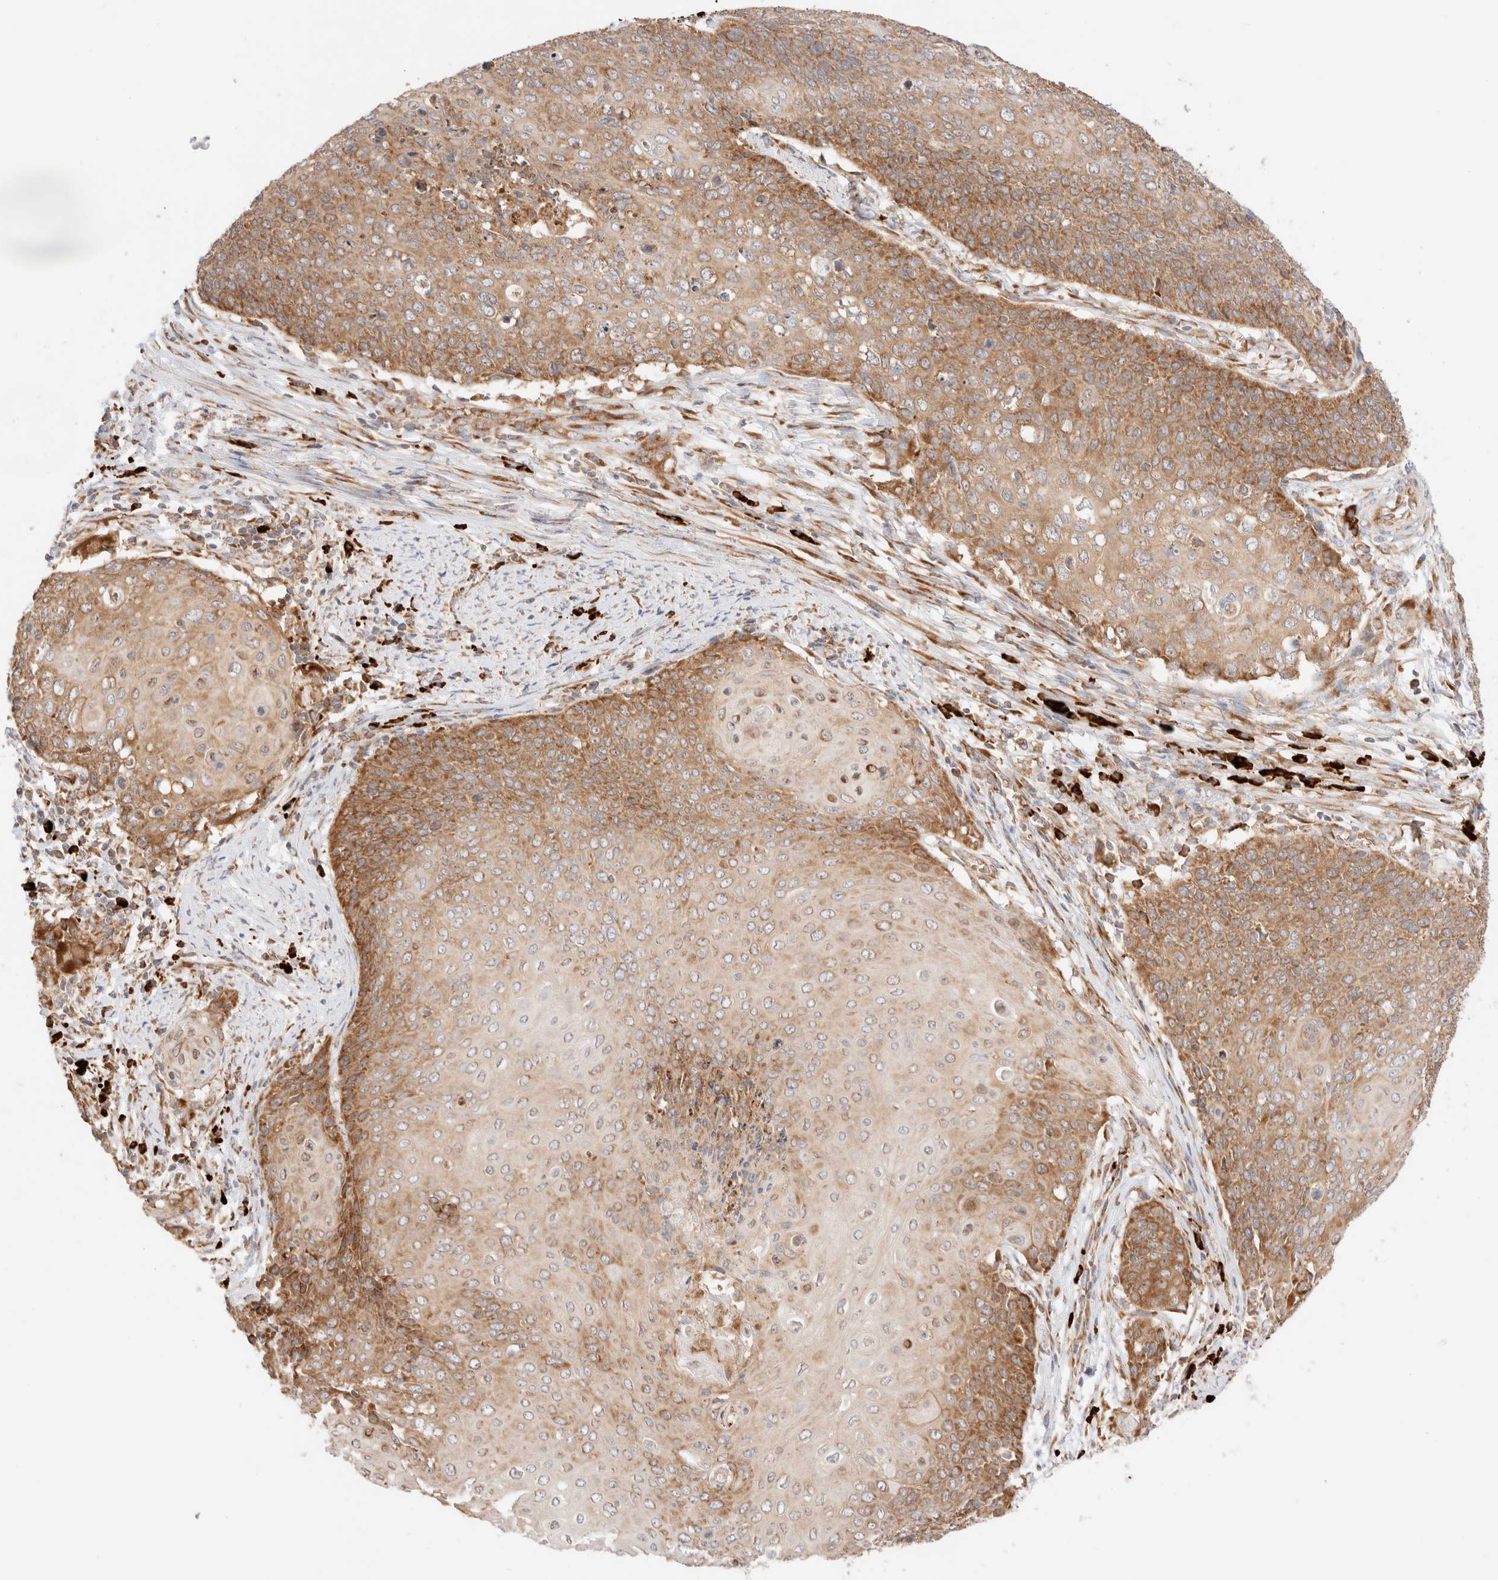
{"staining": {"intensity": "moderate", "quantity": ">75%", "location": "cytoplasmic/membranous"}, "tissue": "cervical cancer", "cell_type": "Tumor cells", "image_type": "cancer", "snomed": [{"axis": "morphology", "description": "Squamous cell carcinoma, NOS"}, {"axis": "topography", "description": "Cervix"}], "caption": "Cervical cancer stained with immunohistochemistry (IHC) shows moderate cytoplasmic/membranous expression in about >75% of tumor cells.", "gene": "UTS2B", "patient": {"sex": "female", "age": 39}}